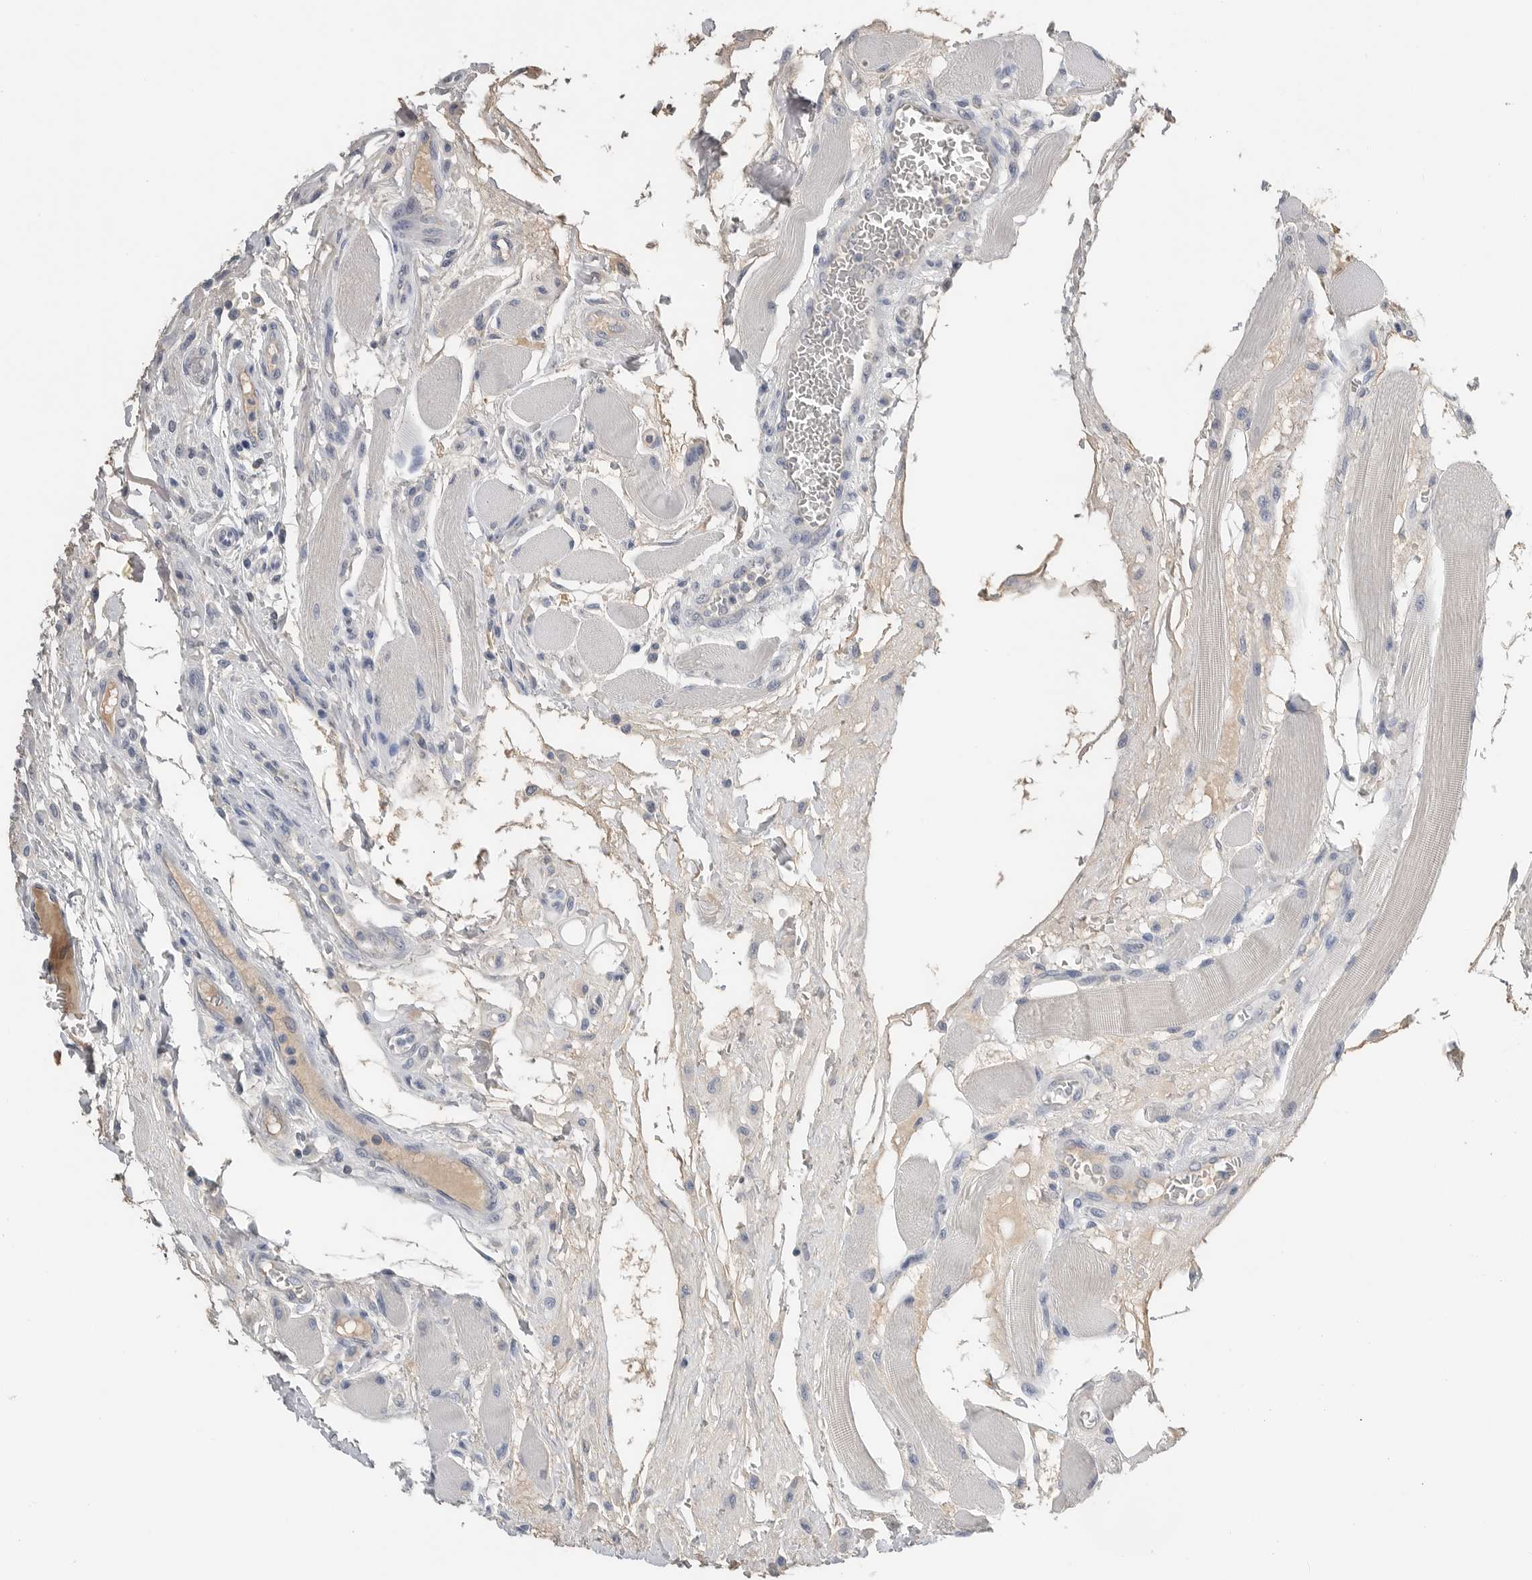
{"staining": {"intensity": "negative", "quantity": "none", "location": "none"}, "tissue": "head and neck cancer", "cell_type": "Tumor cells", "image_type": "cancer", "snomed": [{"axis": "morphology", "description": "Squamous cell carcinoma, NOS"}, {"axis": "topography", "description": "Head-Neck"}], "caption": "A high-resolution photomicrograph shows IHC staining of head and neck squamous cell carcinoma, which exhibits no significant staining in tumor cells.", "gene": "FABP6", "patient": {"sex": "male", "age": 66}}